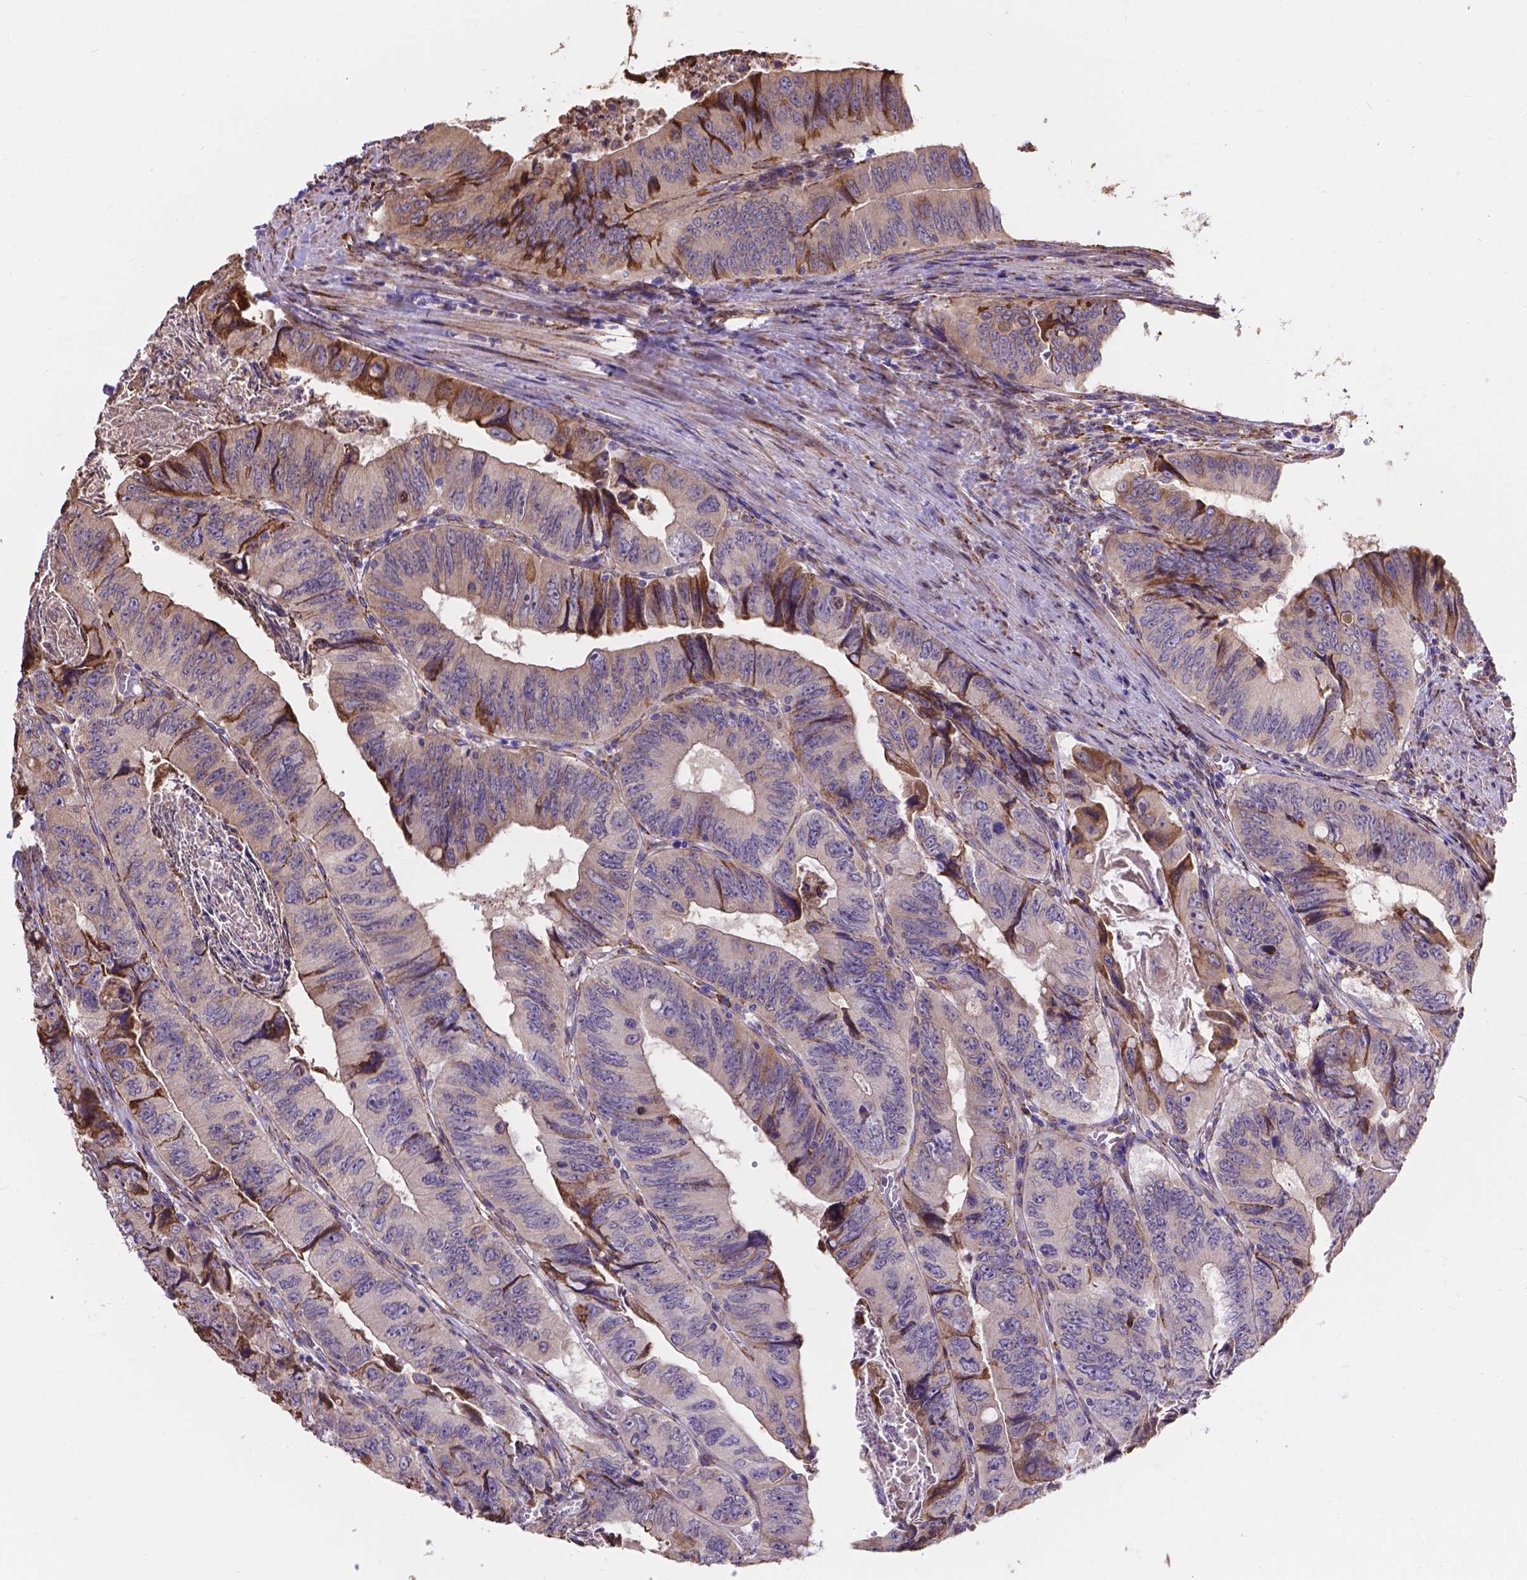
{"staining": {"intensity": "moderate", "quantity": "<25%", "location": "cytoplasmic/membranous"}, "tissue": "colorectal cancer", "cell_type": "Tumor cells", "image_type": "cancer", "snomed": [{"axis": "morphology", "description": "Adenocarcinoma, NOS"}, {"axis": "topography", "description": "Colon"}], "caption": "Brown immunohistochemical staining in human colorectal adenocarcinoma reveals moderate cytoplasmic/membranous expression in approximately <25% of tumor cells. (Brightfield microscopy of DAB IHC at high magnification).", "gene": "IPO11", "patient": {"sex": "female", "age": 84}}